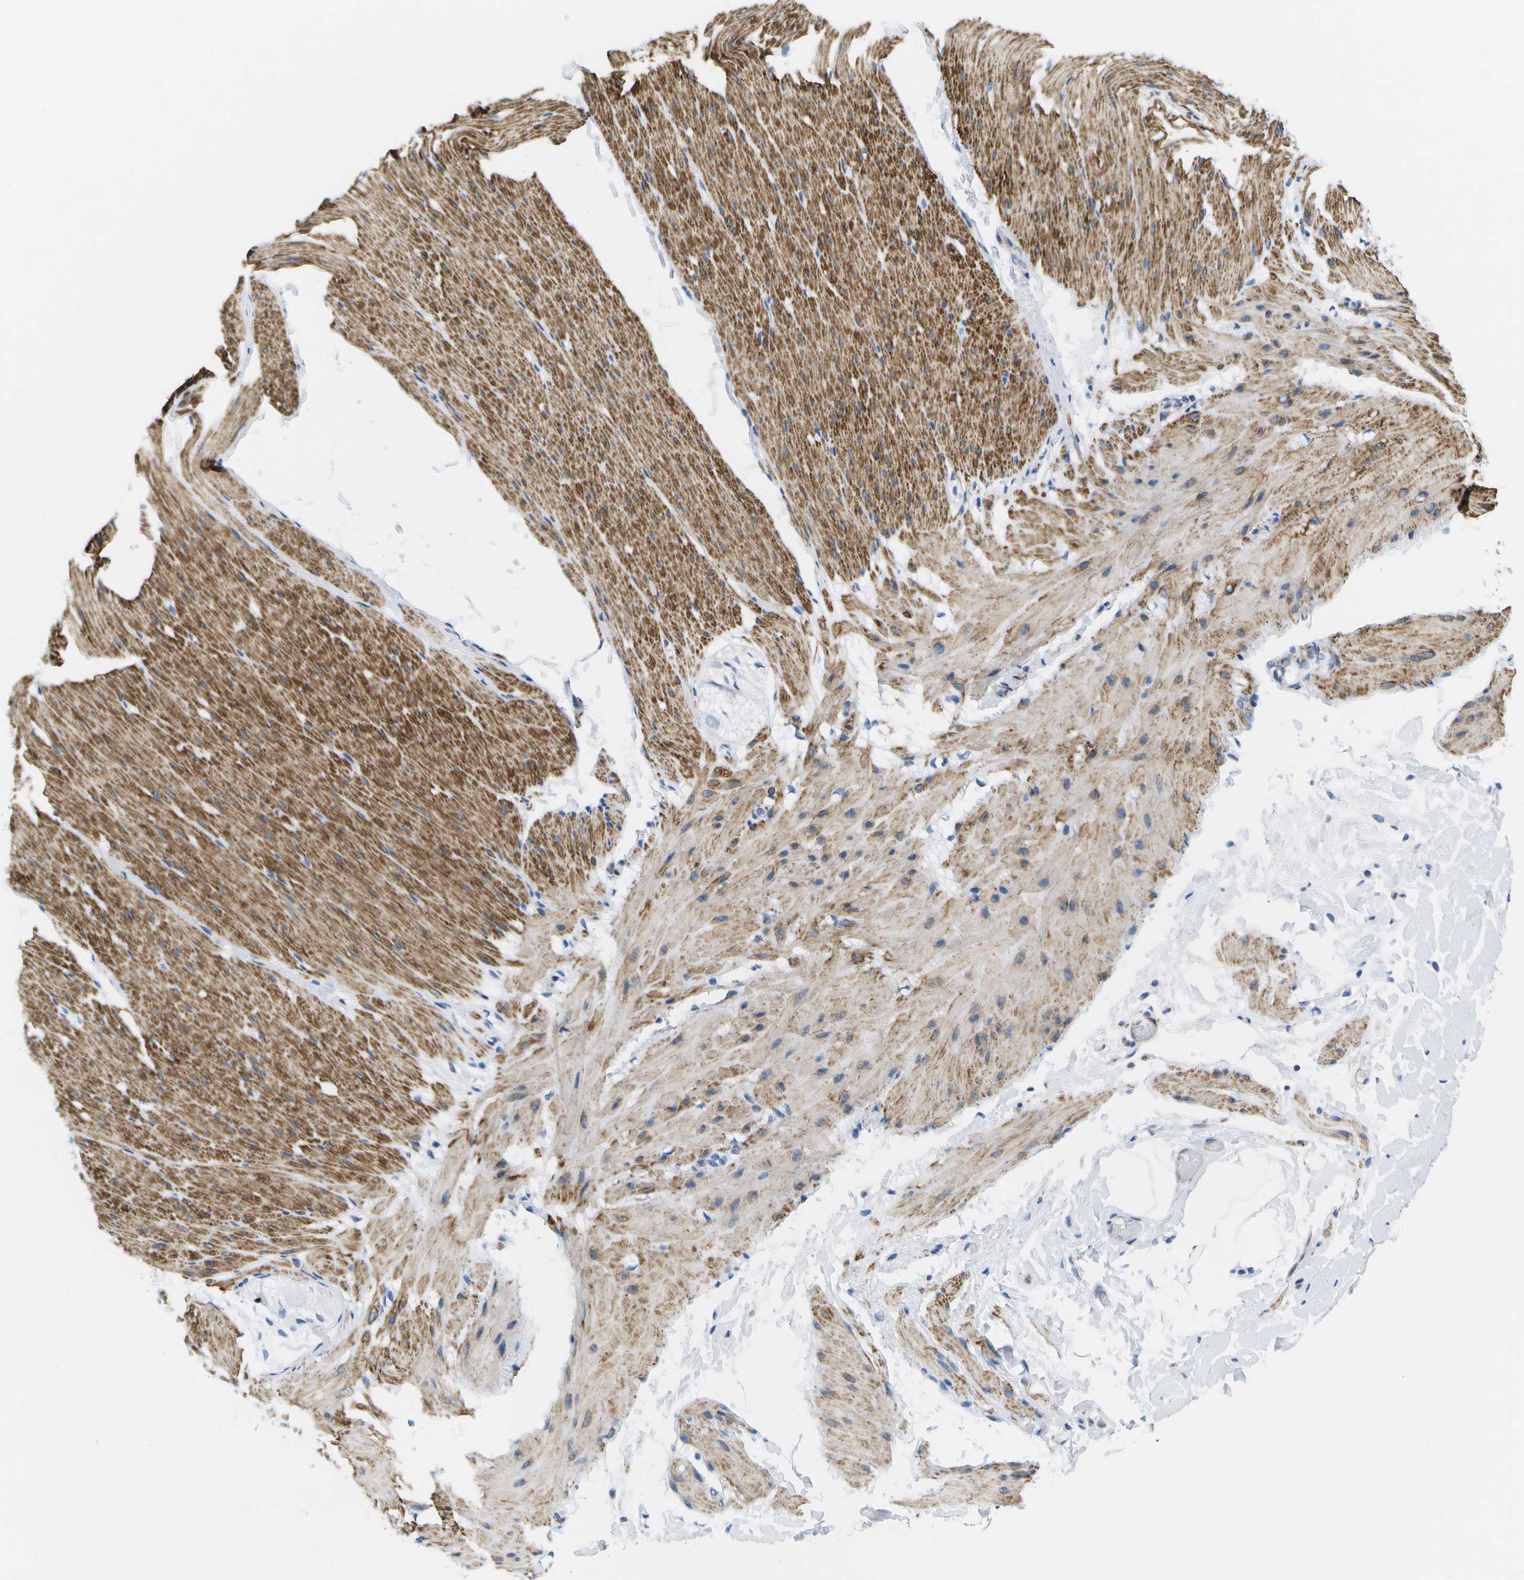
{"staining": {"intensity": "strong", "quantity": ">75%", "location": "cytoplasmic/membranous"}, "tissue": "smooth muscle", "cell_type": "Smooth muscle cells", "image_type": "normal", "snomed": [{"axis": "morphology", "description": "Normal tissue, NOS"}, {"axis": "topography", "description": "Smooth muscle"}, {"axis": "topography", "description": "Colon"}], "caption": "A brown stain shows strong cytoplasmic/membranous staining of a protein in smooth muscle cells of benign human smooth muscle.", "gene": "ADGRG6", "patient": {"sex": "male", "age": 67}}